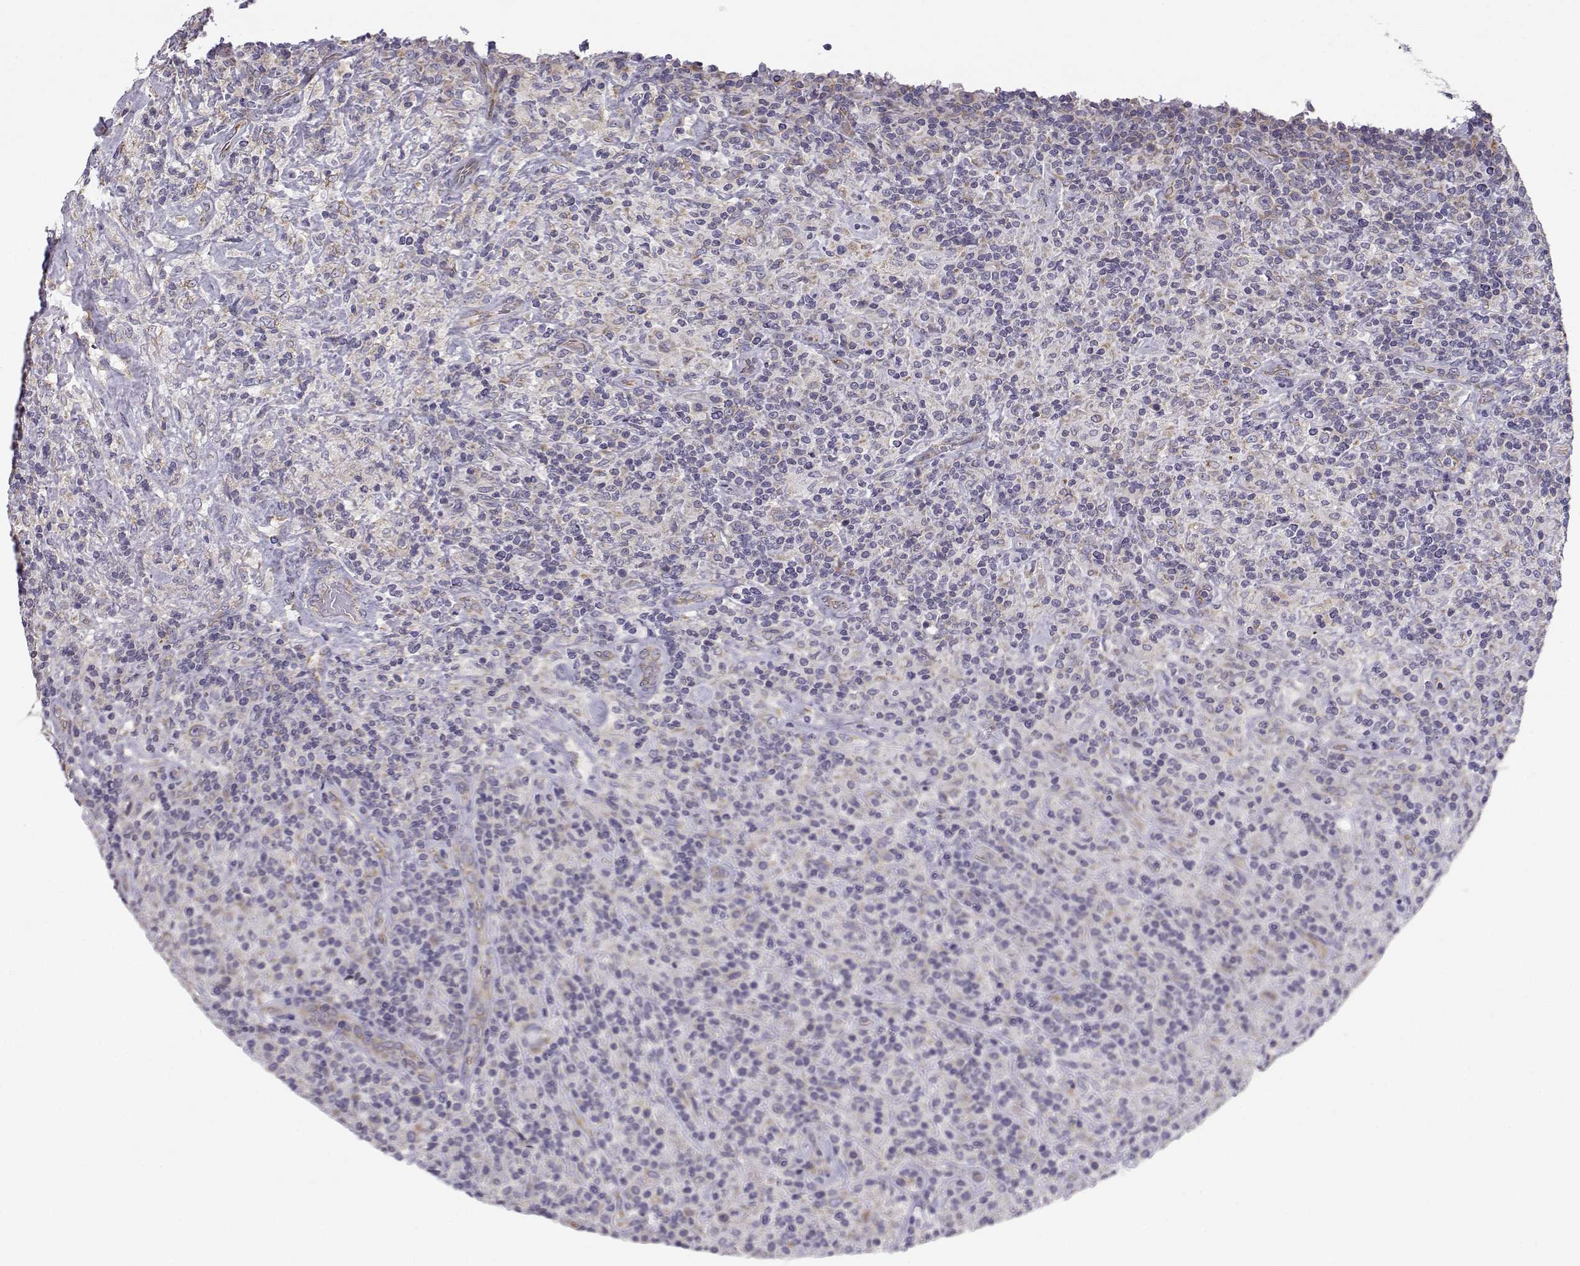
{"staining": {"intensity": "negative", "quantity": "none", "location": "none"}, "tissue": "lymphoma", "cell_type": "Tumor cells", "image_type": "cancer", "snomed": [{"axis": "morphology", "description": "Hodgkin's disease, NOS"}, {"axis": "topography", "description": "Lymph node"}], "caption": "Tumor cells show no significant positivity in lymphoma.", "gene": "BEND6", "patient": {"sex": "male", "age": 70}}